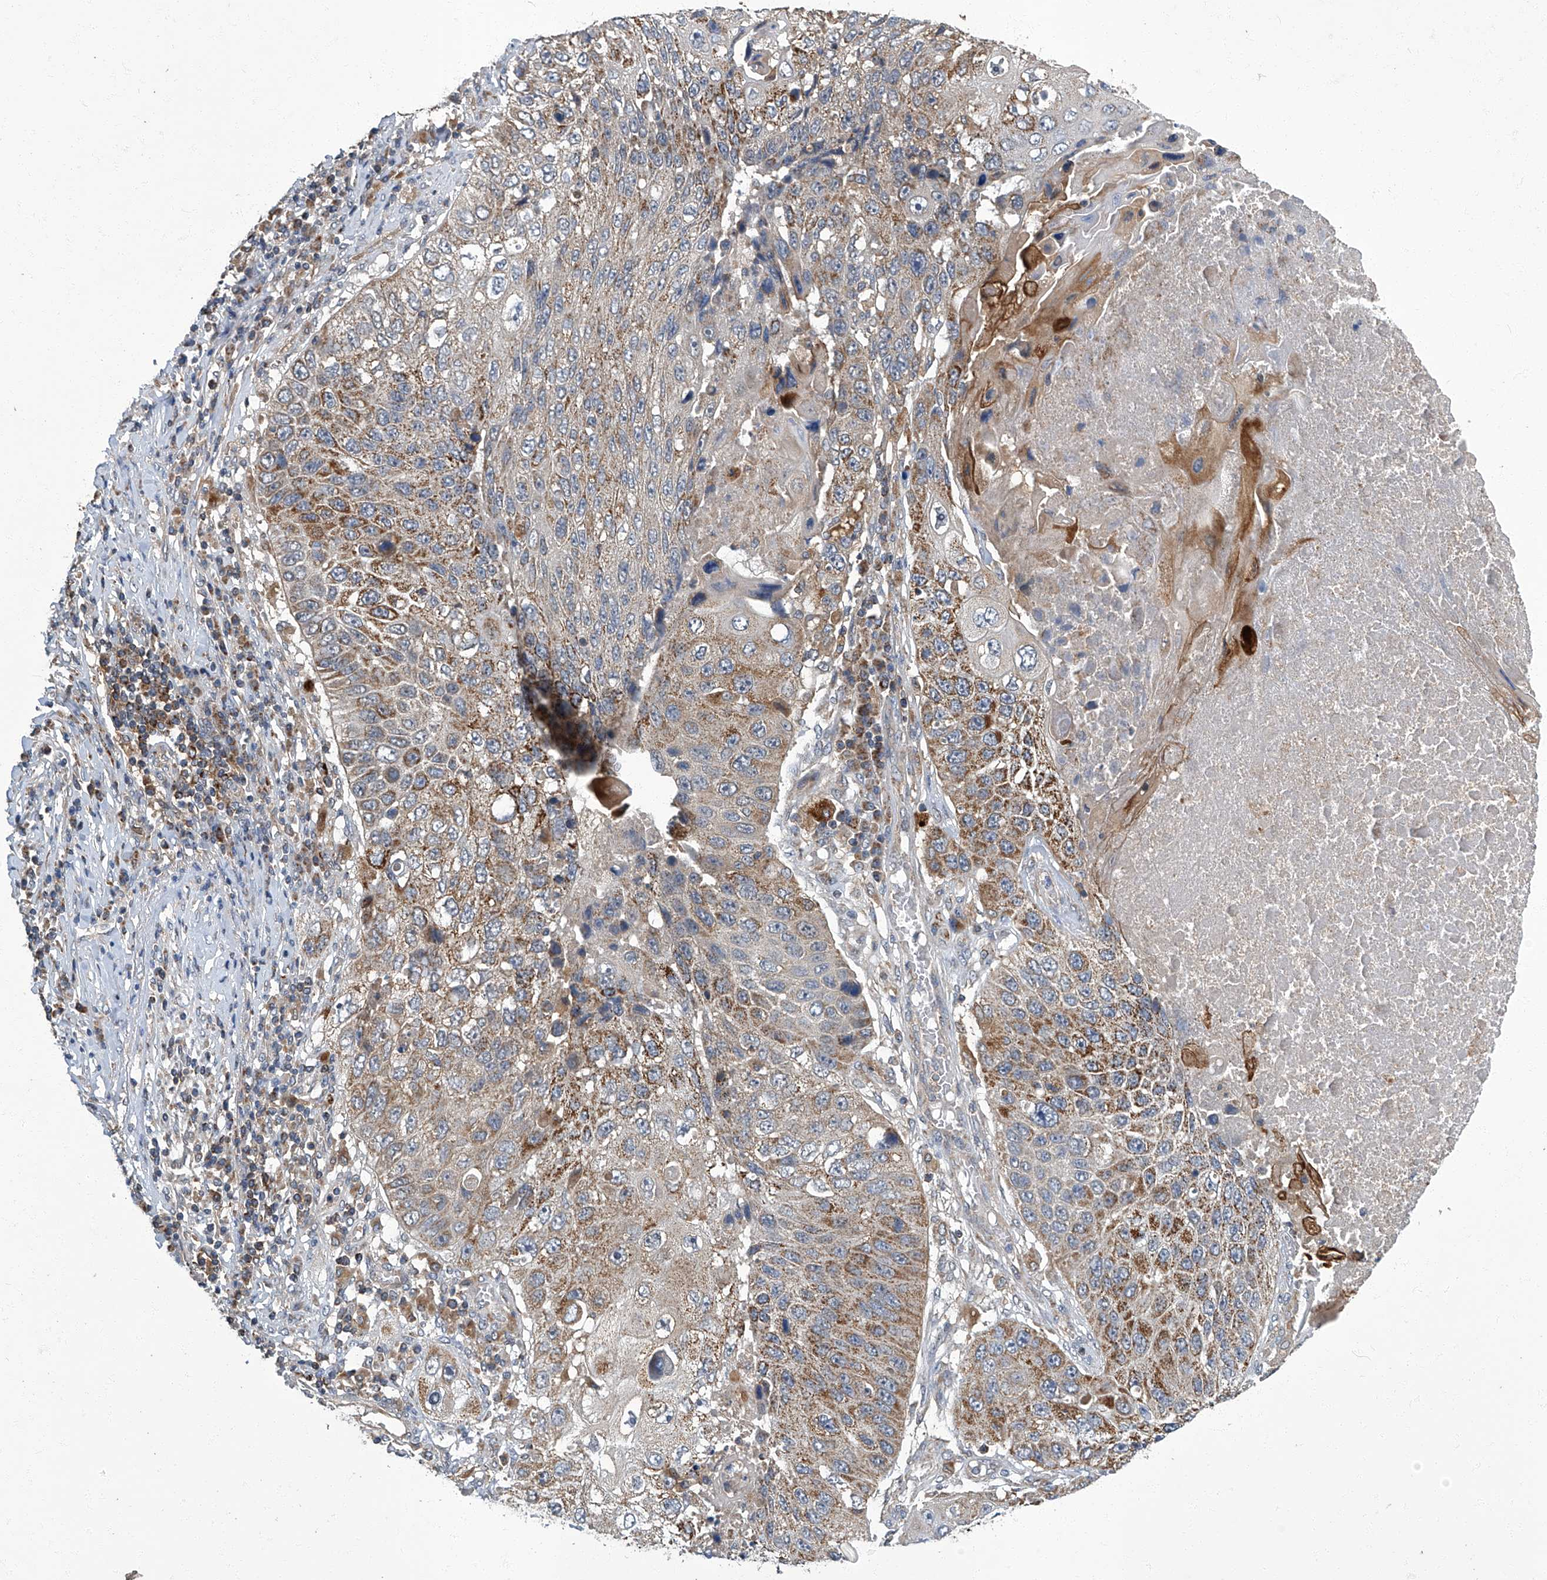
{"staining": {"intensity": "moderate", "quantity": ">75%", "location": "cytoplasmic/membranous"}, "tissue": "lung cancer", "cell_type": "Tumor cells", "image_type": "cancer", "snomed": [{"axis": "morphology", "description": "Squamous cell carcinoma, NOS"}, {"axis": "topography", "description": "Lung"}], "caption": "The histopathology image exhibits immunohistochemical staining of lung cancer (squamous cell carcinoma). There is moderate cytoplasmic/membranous positivity is identified in approximately >75% of tumor cells.", "gene": "TNFRSF13B", "patient": {"sex": "male", "age": 61}}